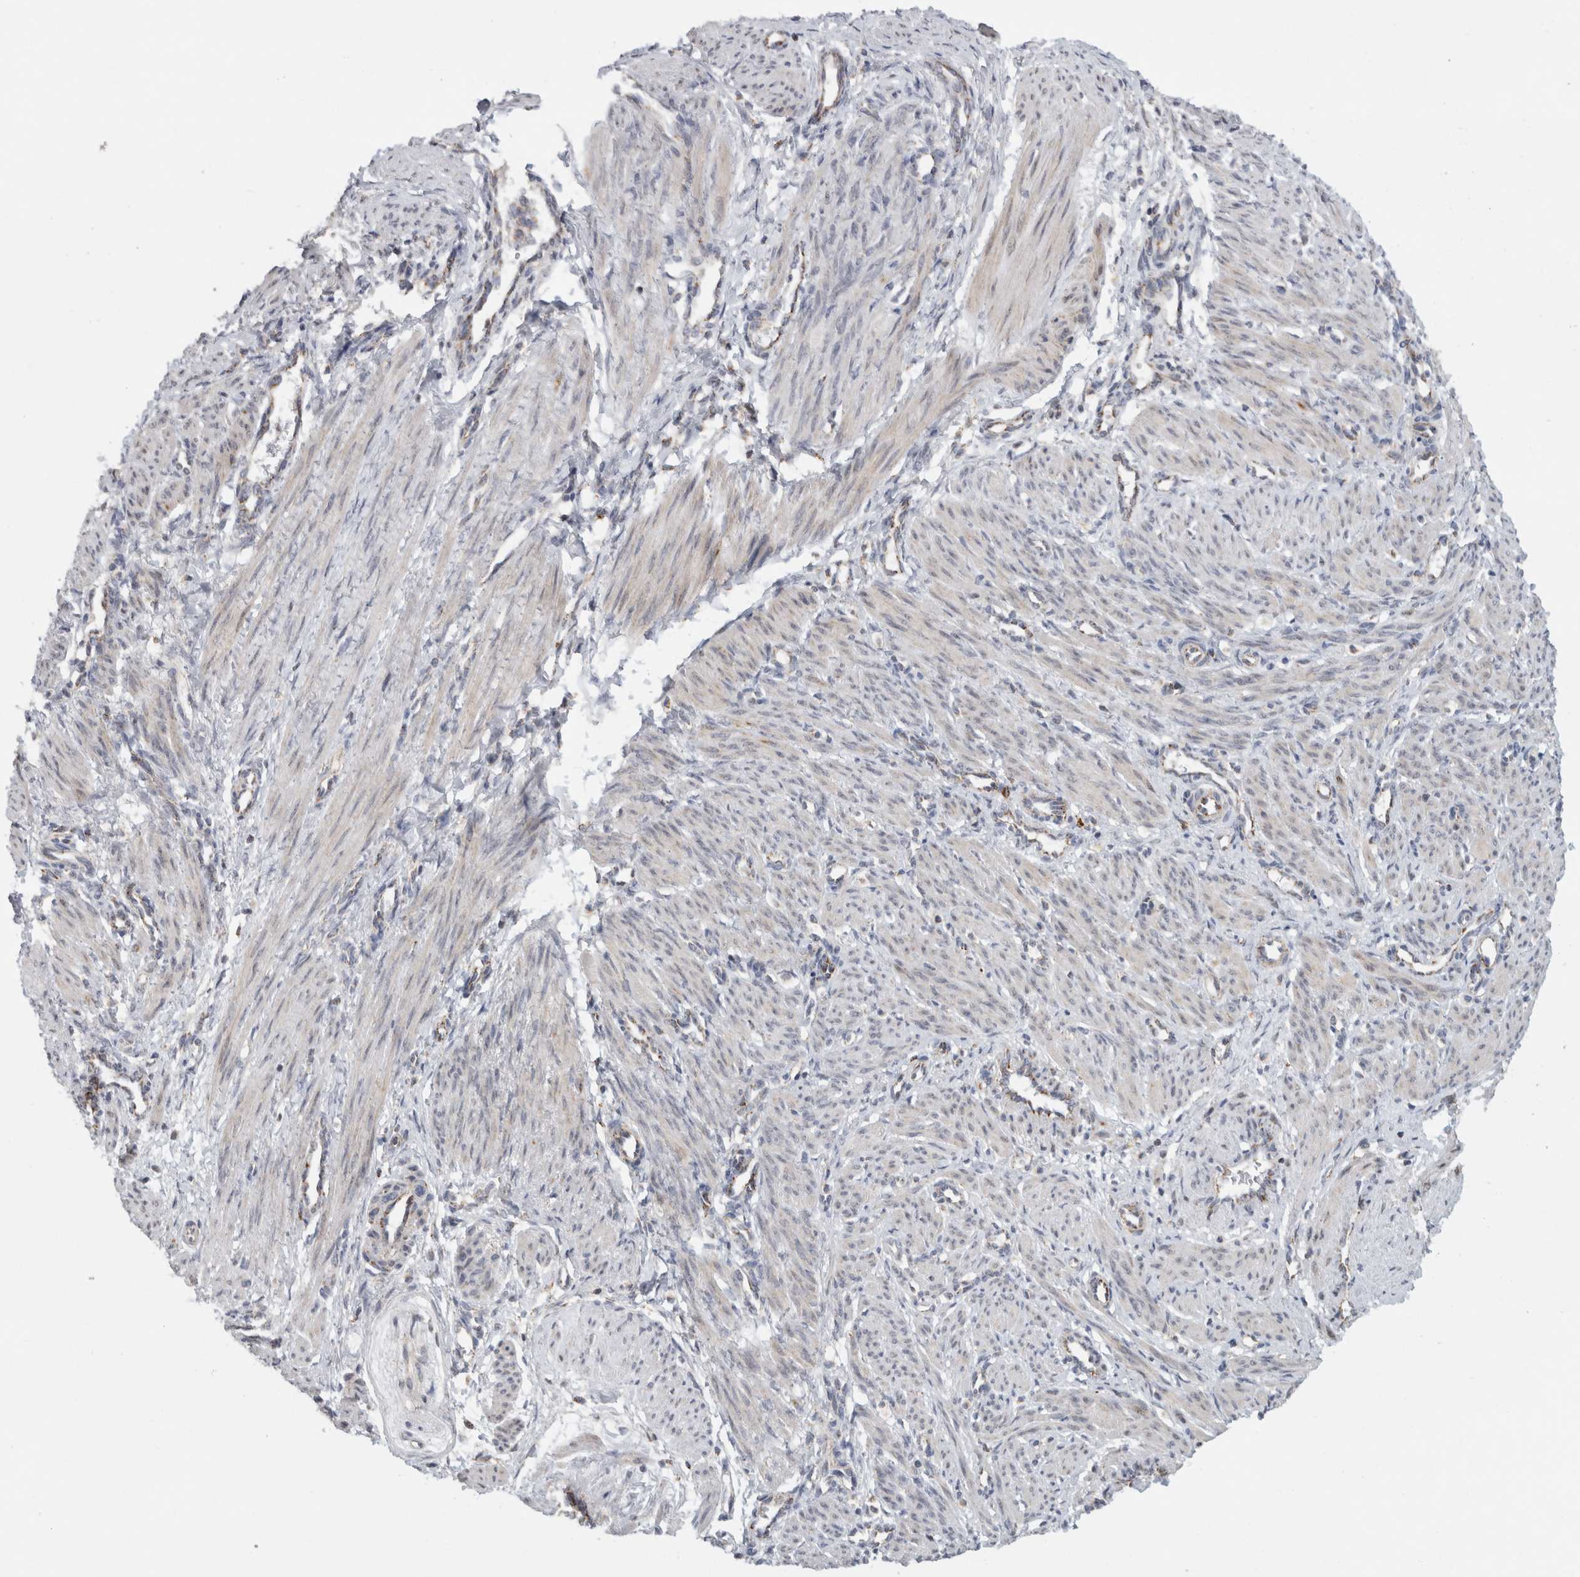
{"staining": {"intensity": "weak", "quantity": "<25%", "location": "cytoplasmic/membranous"}, "tissue": "smooth muscle", "cell_type": "Smooth muscle cells", "image_type": "normal", "snomed": [{"axis": "morphology", "description": "Normal tissue, NOS"}, {"axis": "topography", "description": "Endometrium"}], "caption": "The IHC histopathology image has no significant staining in smooth muscle cells of smooth muscle.", "gene": "RAB18", "patient": {"sex": "female", "age": 33}}